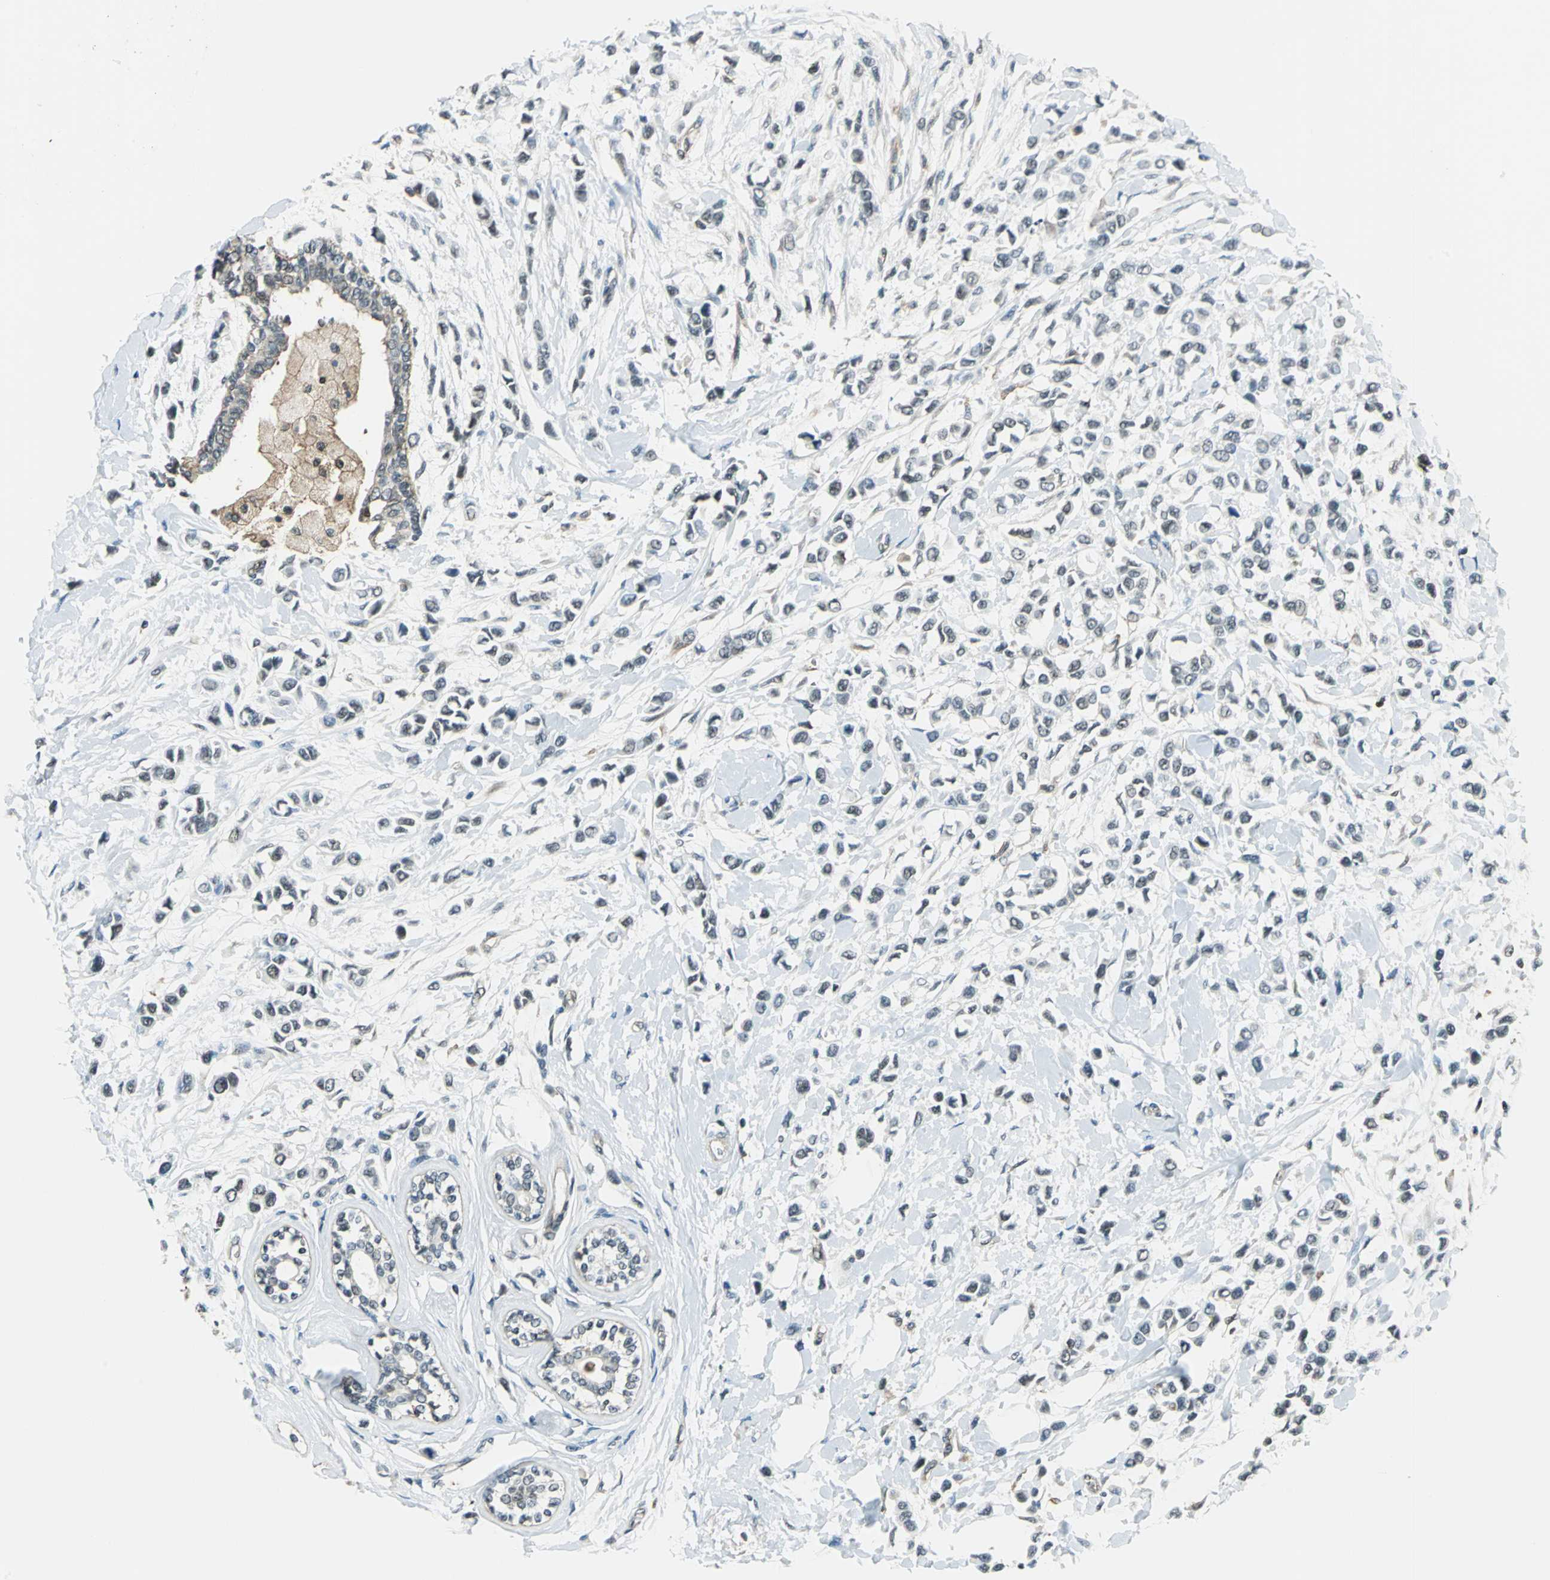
{"staining": {"intensity": "weak", "quantity": "<25%", "location": "nuclear"}, "tissue": "breast cancer", "cell_type": "Tumor cells", "image_type": "cancer", "snomed": [{"axis": "morphology", "description": "Lobular carcinoma"}, {"axis": "topography", "description": "Breast"}], "caption": "The histopathology image demonstrates no significant expression in tumor cells of breast cancer.", "gene": "ARPC3", "patient": {"sex": "female", "age": 51}}